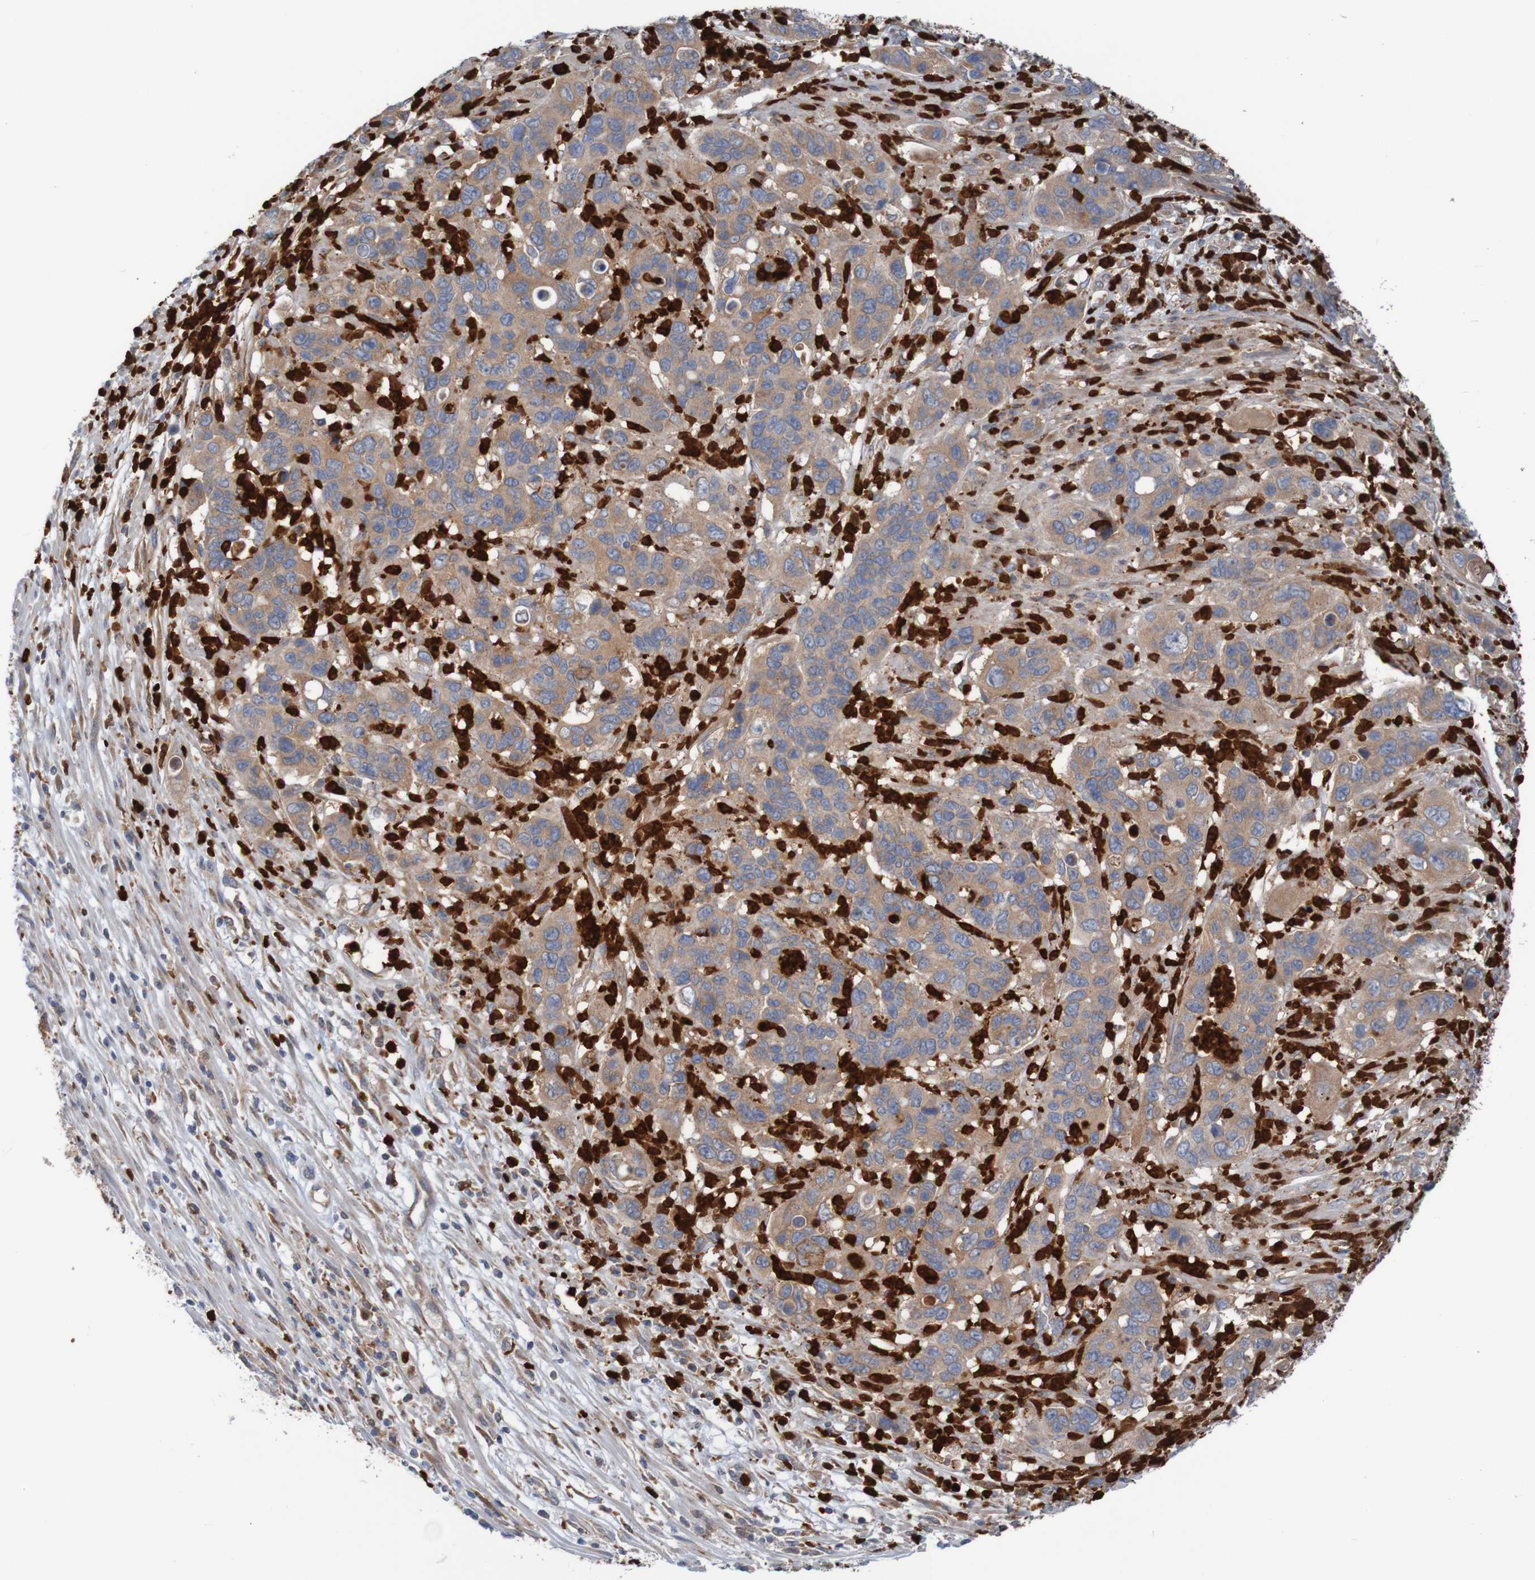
{"staining": {"intensity": "weak", "quantity": ">75%", "location": "cytoplasmic/membranous"}, "tissue": "pancreatic cancer", "cell_type": "Tumor cells", "image_type": "cancer", "snomed": [{"axis": "morphology", "description": "Adenocarcinoma, NOS"}, {"axis": "topography", "description": "Pancreas"}], "caption": "Adenocarcinoma (pancreatic) tissue shows weak cytoplasmic/membranous staining in about >75% of tumor cells", "gene": "PARP4", "patient": {"sex": "female", "age": 71}}